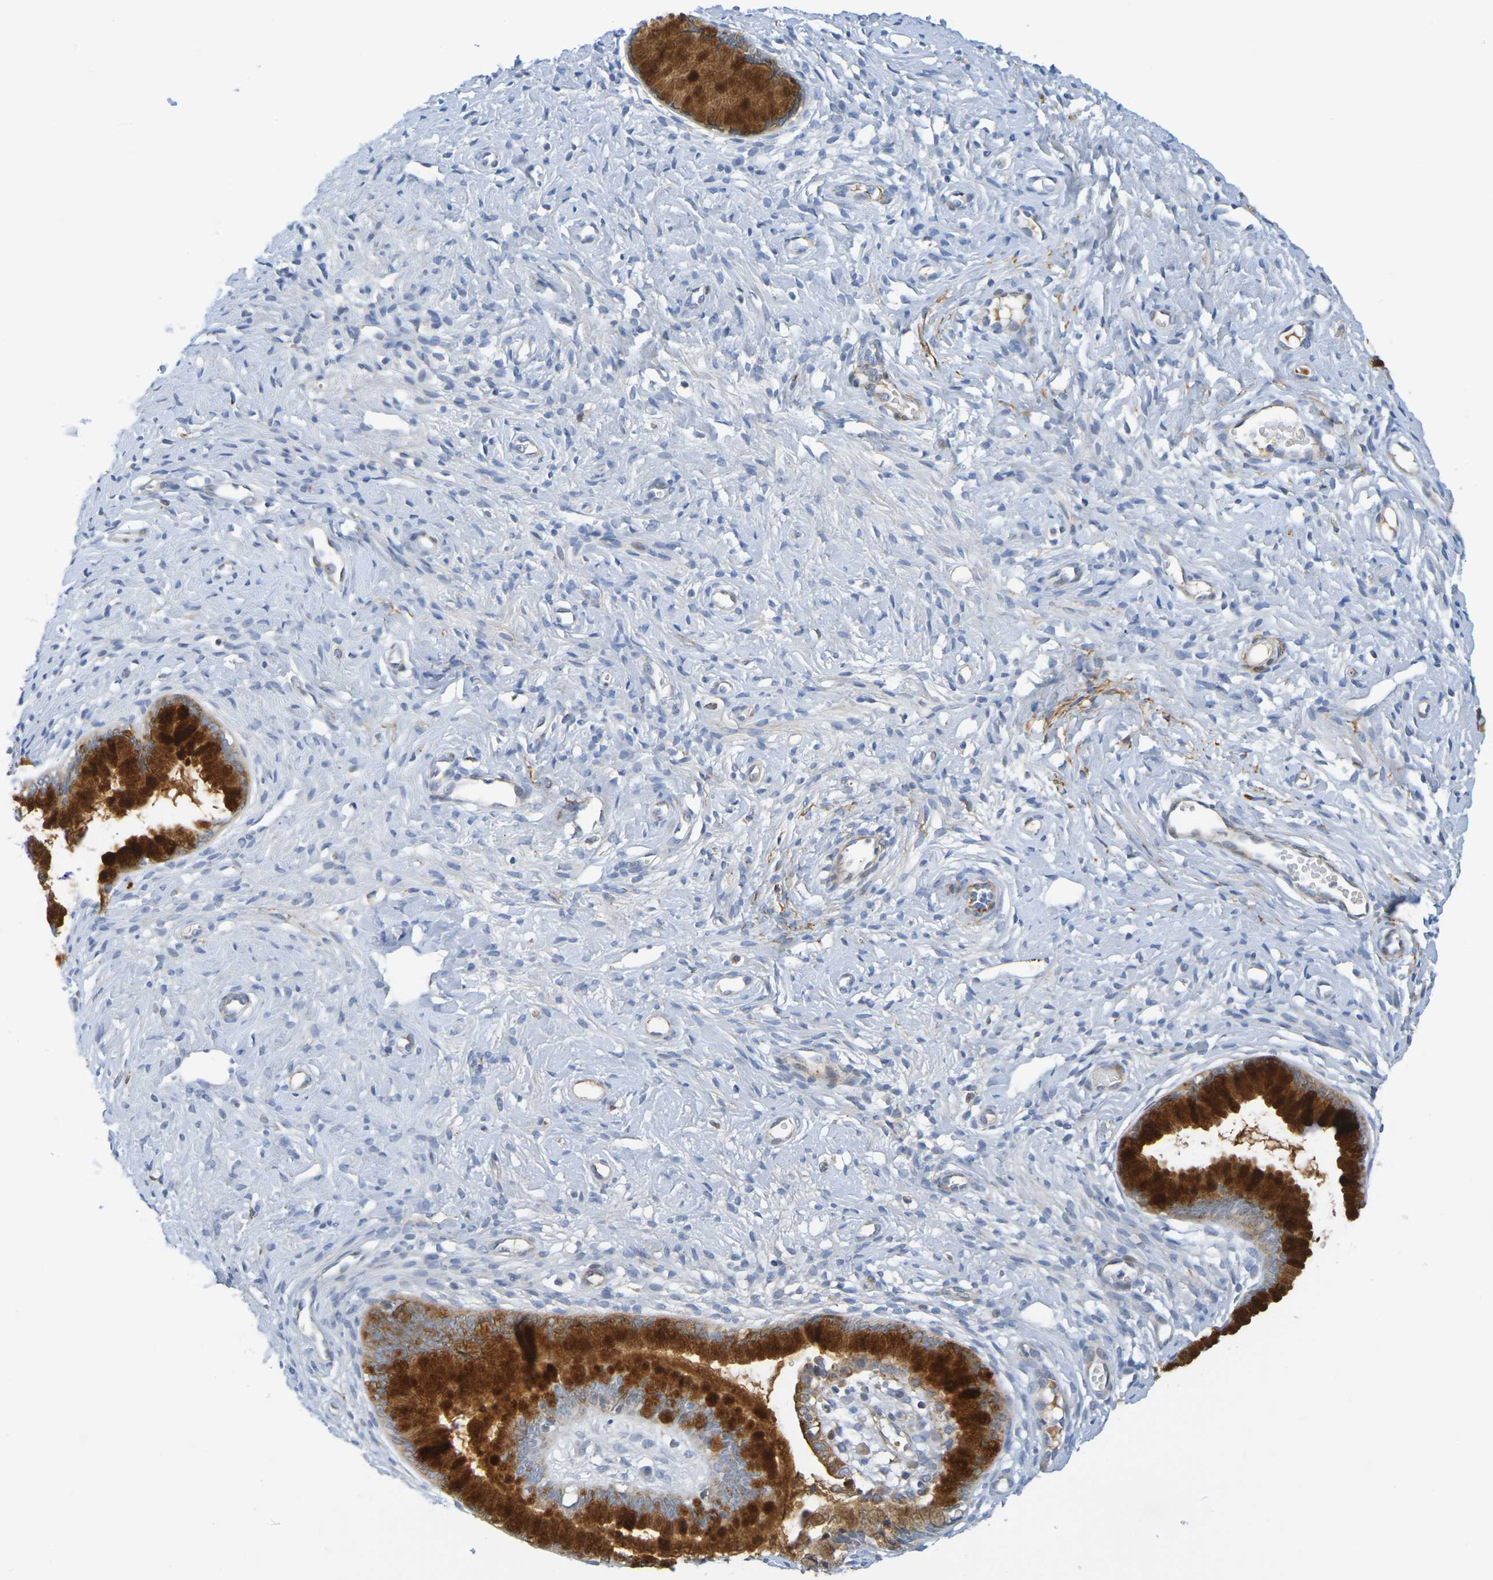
{"staining": {"intensity": "strong", "quantity": ">75%", "location": "cytoplasmic/membranous"}, "tissue": "cervix", "cell_type": "Glandular cells", "image_type": "normal", "snomed": [{"axis": "morphology", "description": "Normal tissue, NOS"}, {"axis": "topography", "description": "Cervix"}], "caption": "The photomicrograph shows staining of benign cervix, revealing strong cytoplasmic/membranous protein positivity (brown color) within glandular cells. (IHC, brightfield microscopy, high magnification).", "gene": "IL10", "patient": {"sex": "female", "age": 65}}